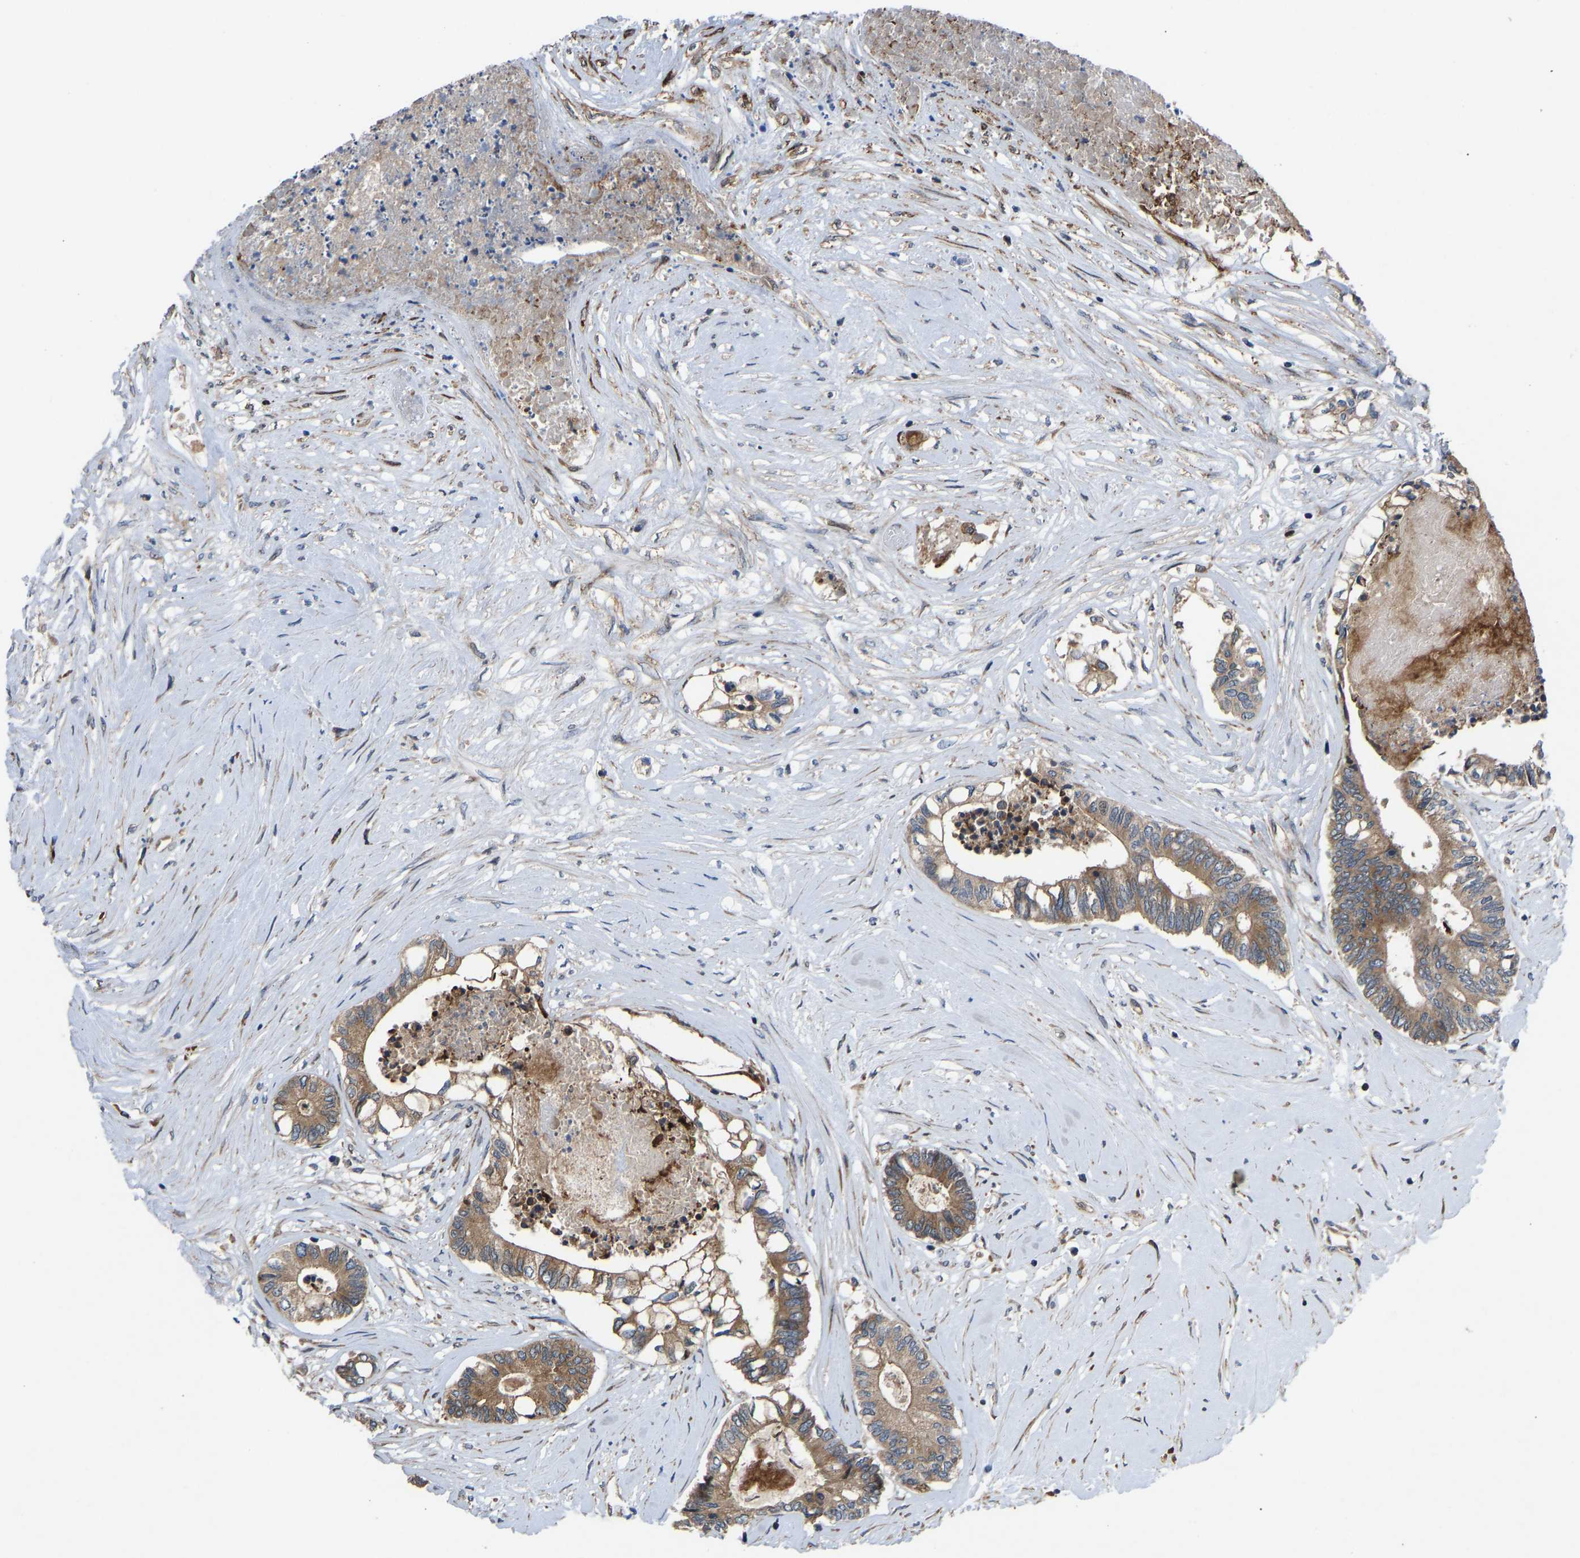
{"staining": {"intensity": "moderate", "quantity": ">75%", "location": "cytoplasmic/membranous"}, "tissue": "colorectal cancer", "cell_type": "Tumor cells", "image_type": "cancer", "snomed": [{"axis": "morphology", "description": "Adenocarcinoma, NOS"}, {"axis": "topography", "description": "Rectum"}], "caption": "Immunohistochemical staining of human colorectal cancer exhibits moderate cytoplasmic/membranous protein staining in approximately >75% of tumor cells.", "gene": "TMEM38B", "patient": {"sex": "male", "age": 63}}